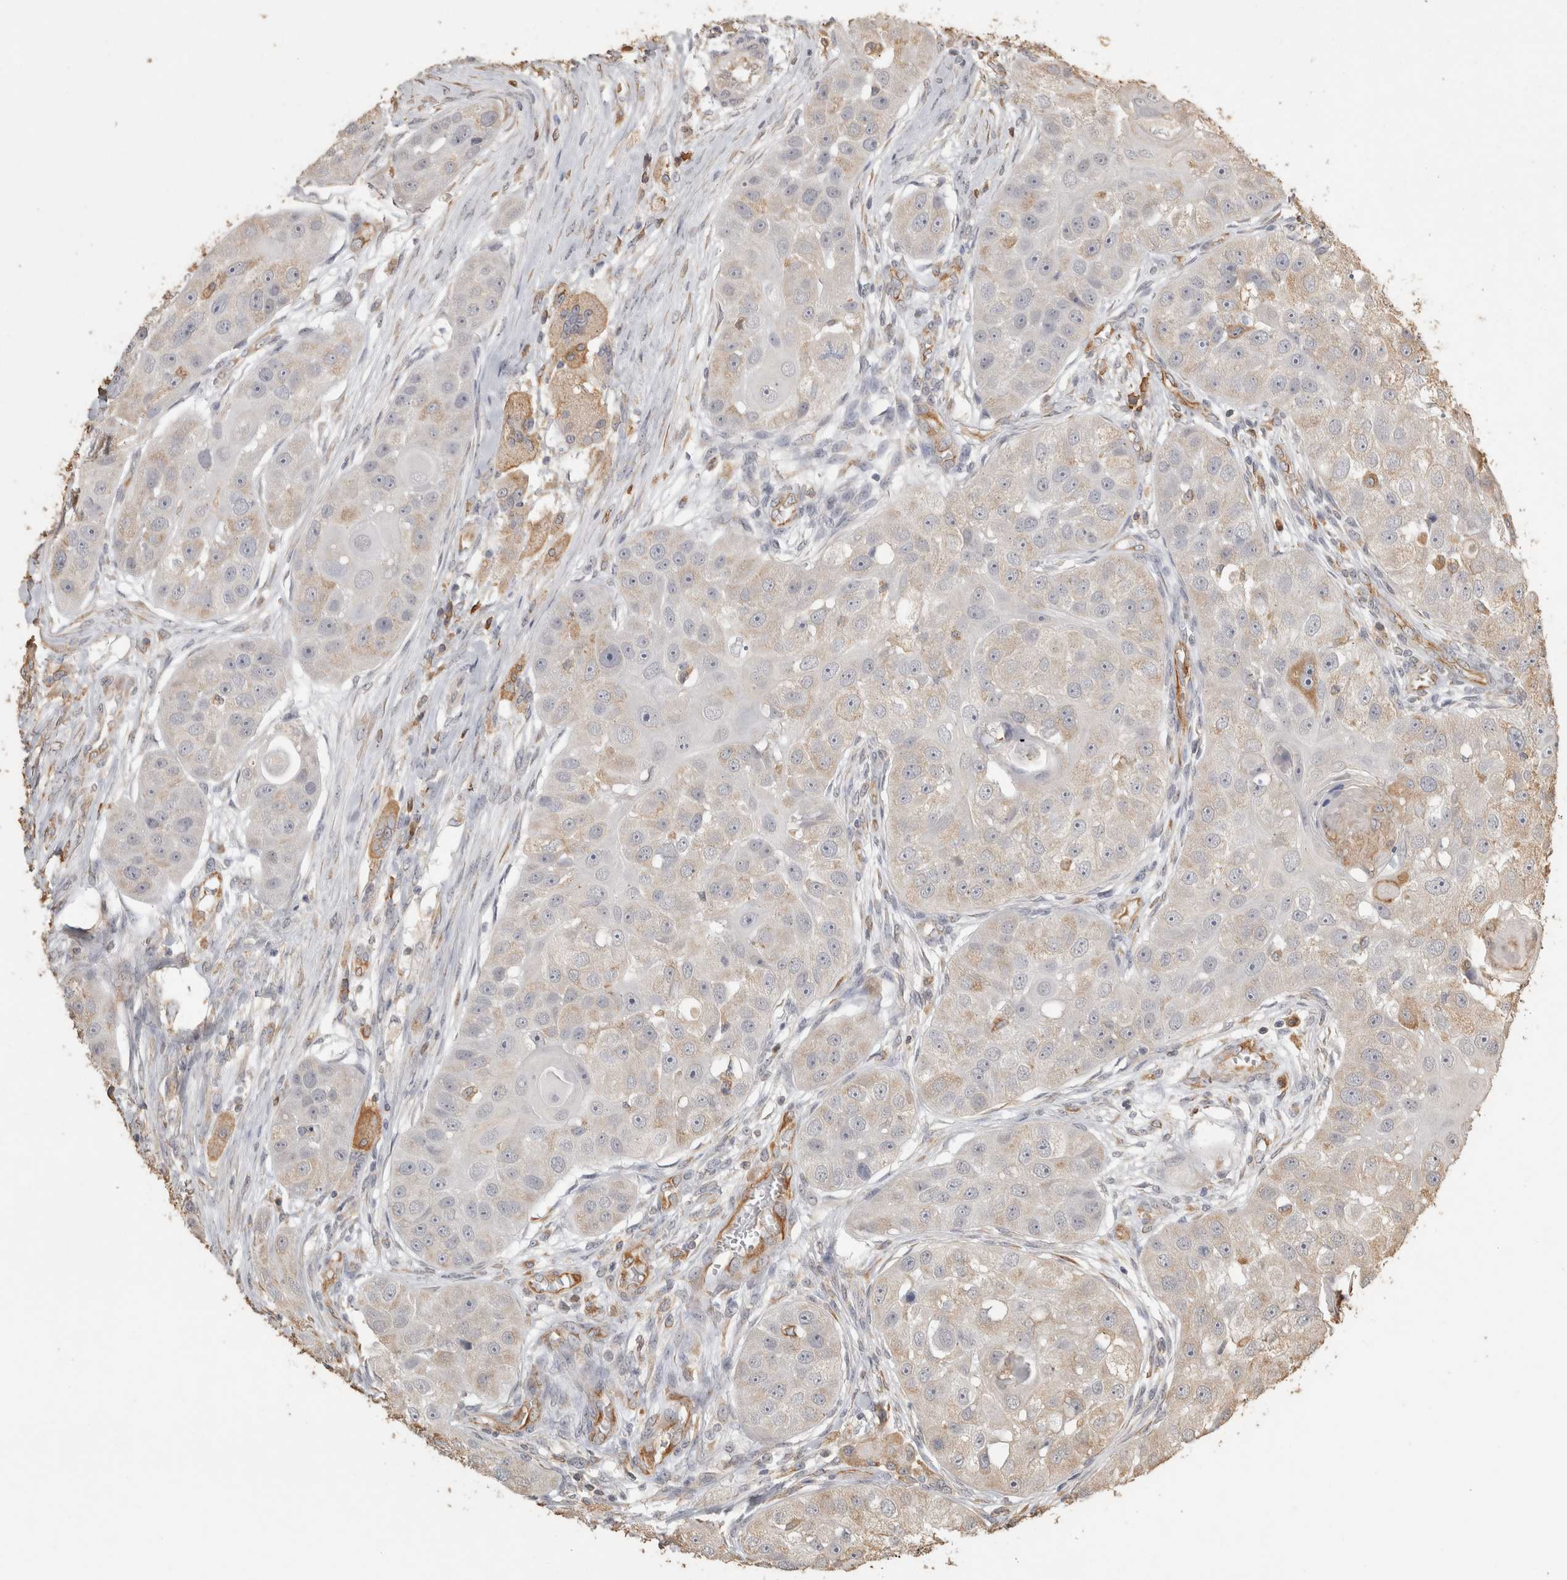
{"staining": {"intensity": "weak", "quantity": "<25%", "location": "cytoplasmic/membranous"}, "tissue": "head and neck cancer", "cell_type": "Tumor cells", "image_type": "cancer", "snomed": [{"axis": "morphology", "description": "Normal tissue, NOS"}, {"axis": "morphology", "description": "Squamous cell carcinoma, NOS"}, {"axis": "topography", "description": "Skeletal muscle"}, {"axis": "topography", "description": "Head-Neck"}], "caption": "Immunohistochemistry (IHC) of human head and neck squamous cell carcinoma exhibits no positivity in tumor cells. (Immunohistochemistry (IHC), brightfield microscopy, high magnification).", "gene": "REPS2", "patient": {"sex": "male", "age": 51}}